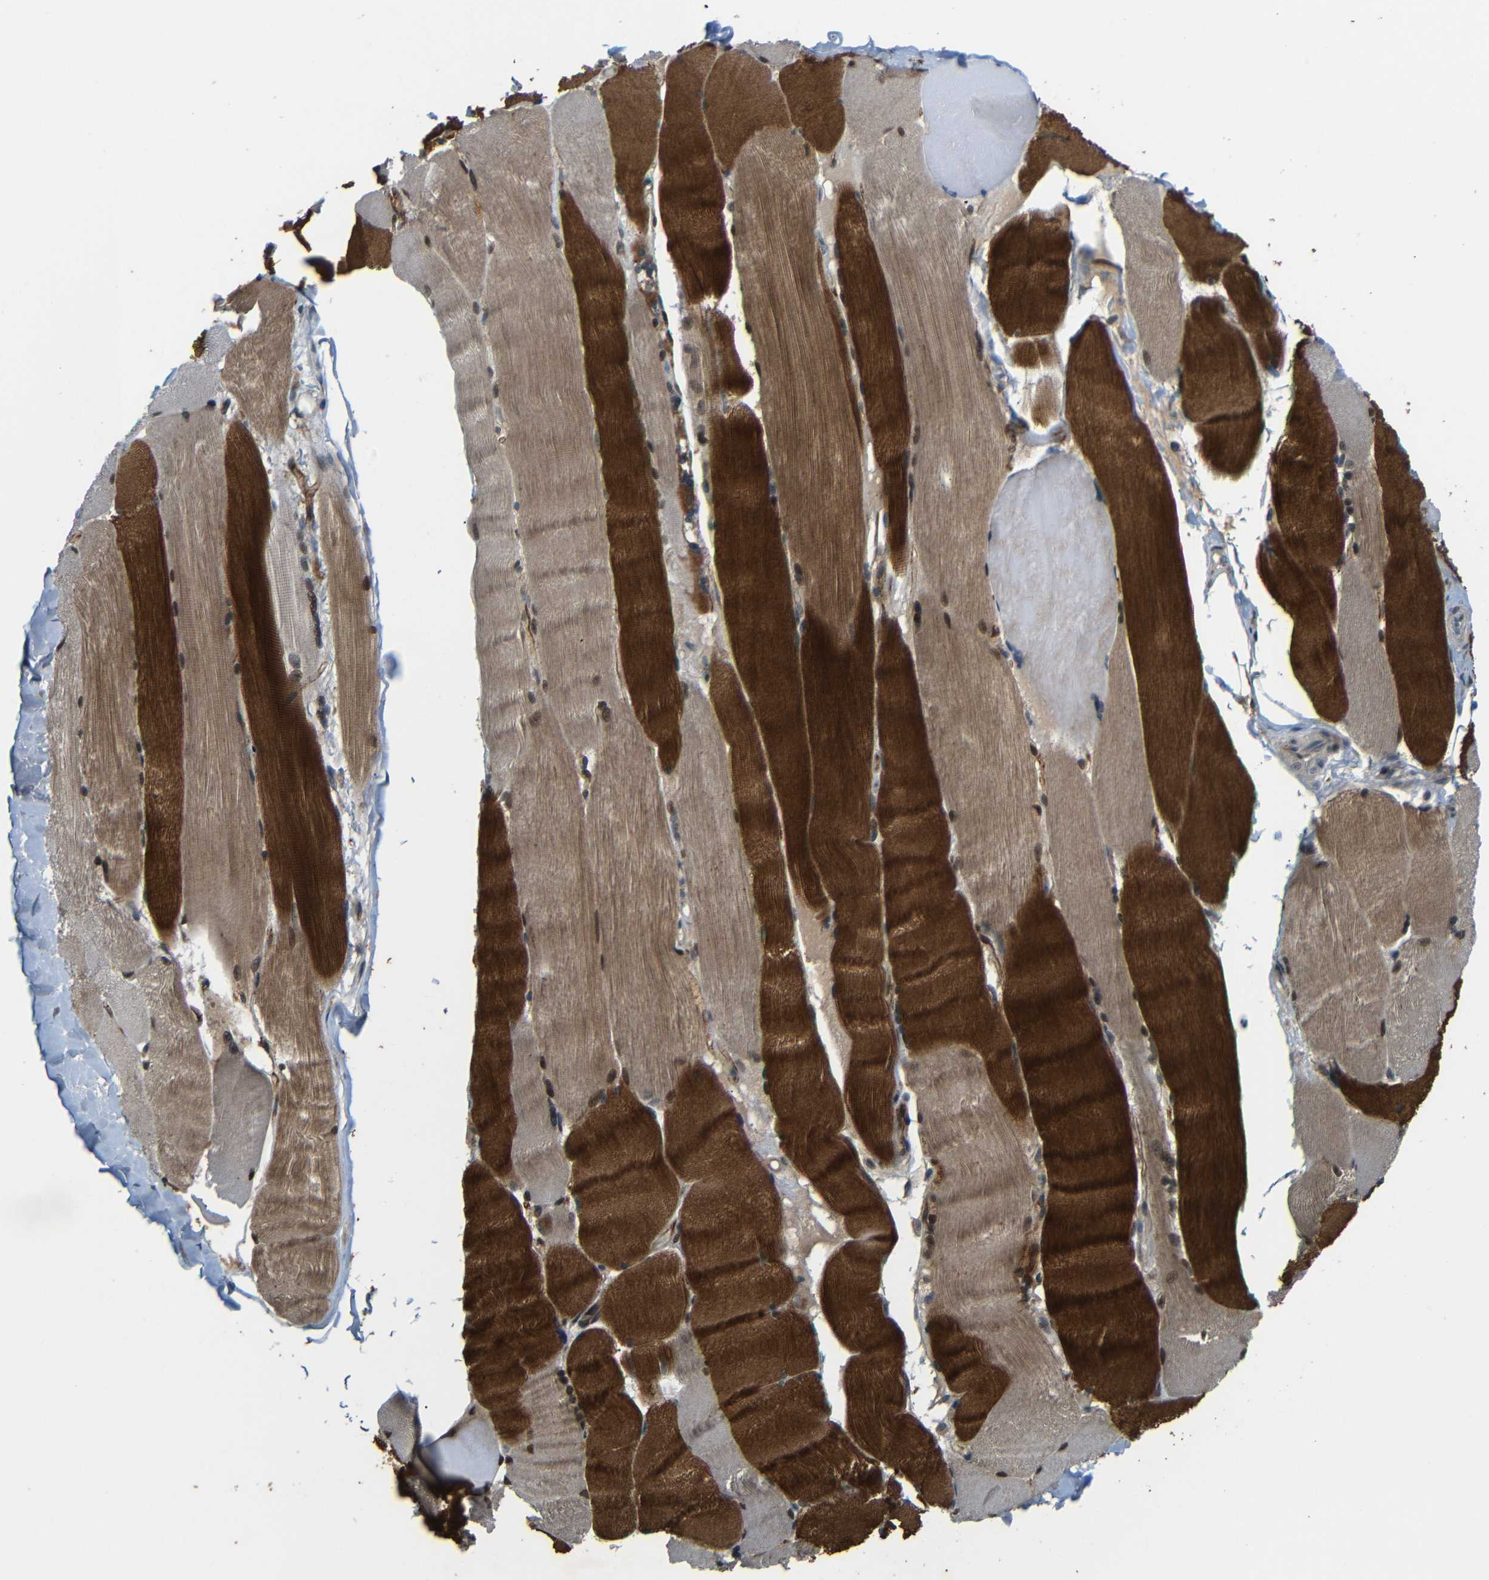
{"staining": {"intensity": "strong", "quantity": ">75%", "location": "cytoplasmic/membranous"}, "tissue": "skeletal muscle", "cell_type": "Myocytes", "image_type": "normal", "snomed": [{"axis": "morphology", "description": "Normal tissue, NOS"}, {"axis": "topography", "description": "Skin"}, {"axis": "topography", "description": "Skeletal muscle"}], "caption": "Protein positivity by immunohistochemistry (IHC) exhibits strong cytoplasmic/membranous expression in approximately >75% of myocytes in normal skeletal muscle. The staining is performed using DAB (3,3'-diaminobenzidine) brown chromogen to label protein expression. The nuclei are counter-stained blue using hematoxylin.", "gene": "SYDE1", "patient": {"sex": "male", "age": 83}}